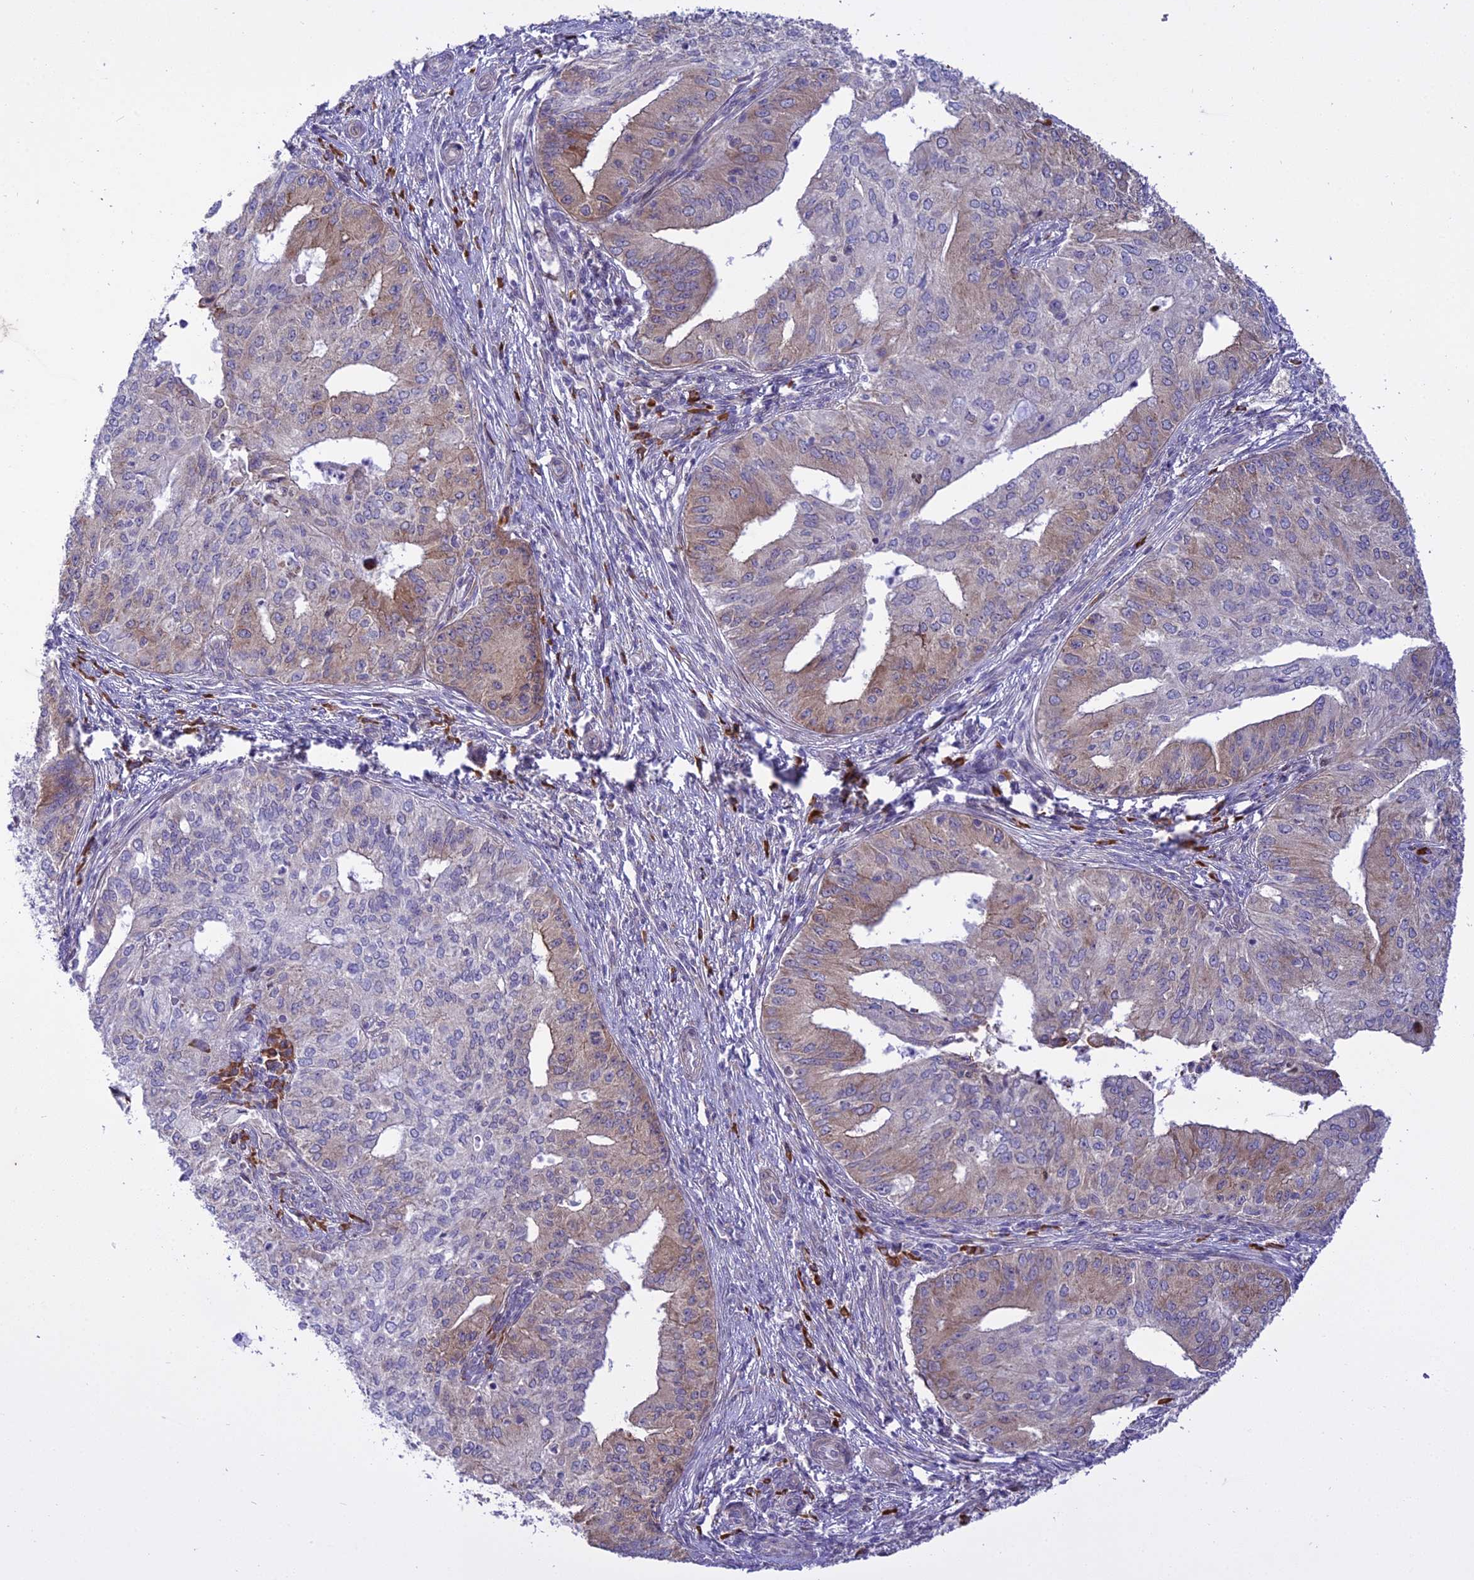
{"staining": {"intensity": "weak", "quantity": "25%-75%", "location": "cytoplasmic/membranous"}, "tissue": "endometrial cancer", "cell_type": "Tumor cells", "image_type": "cancer", "snomed": [{"axis": "morphology", "description": "Adenocarcinoma, NOS"}, {"axis": "topography", "description": "Endometrium"}], "caption": "This is a micrograph of immunohistochemistry staining of adenocarcinoma (endometrial), which shows weak expression in the cytoplasmic/membranous of tumor cells.", "gene": "NEURL2", "patient": {"sex": "female", "age": 50}}